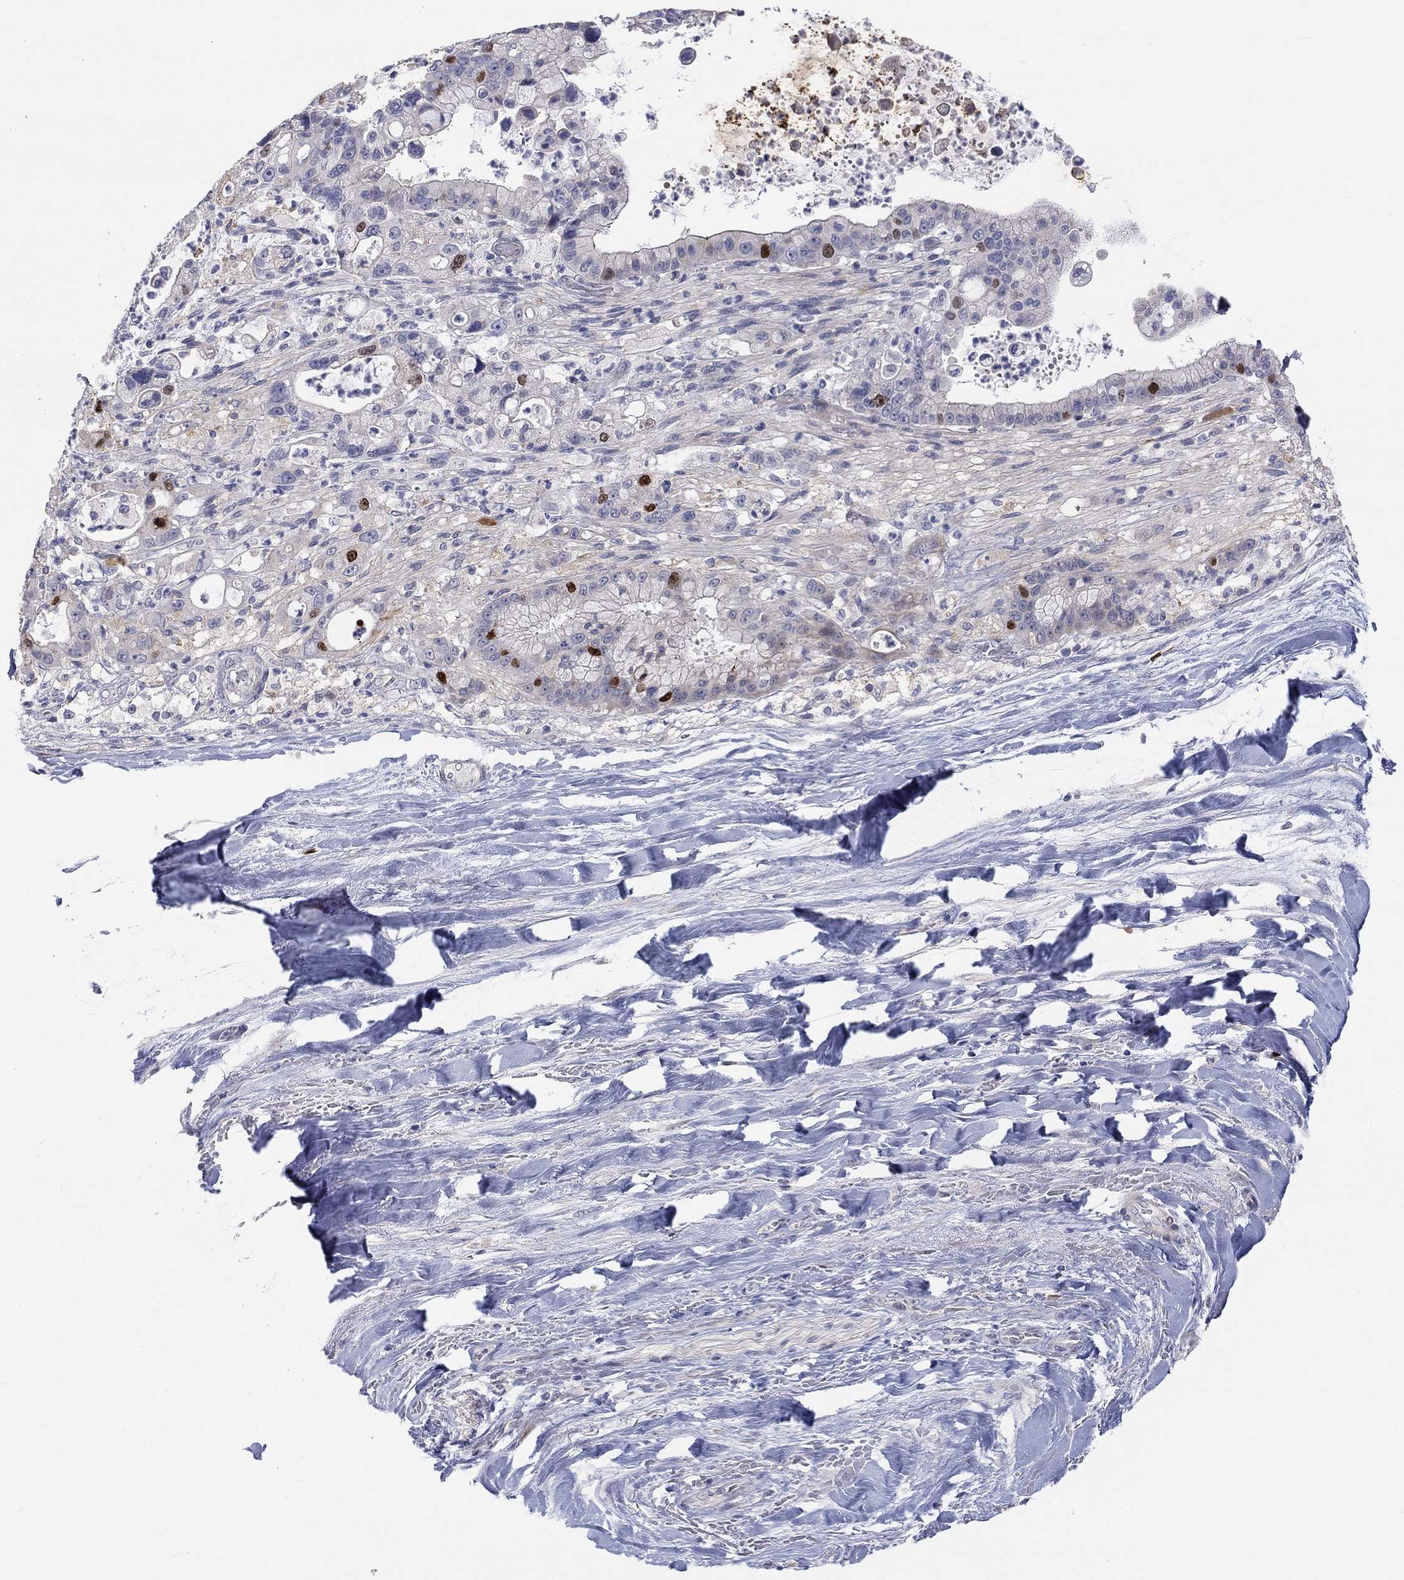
{"staining": {"intensity": "strong", "quantity": "<25%", "location": "nuclear"}, "tissue": "liver cancer", "cell_type": "Tumor cells", "image_type": "cancer", "snomed": [{"axis": "morphology", "description": "Cholangiocarcinoma"}, {"axis": "topography", "description": "Liver"}], "caption": "Liver cancer (cholangiocarcinoma) stained for a protein (brown) exhibits strong nuclear positive positivity in approximately <25% of tumor cells.", "gene": "PRC1", "patient": {"sex": "female", "age": 54}}